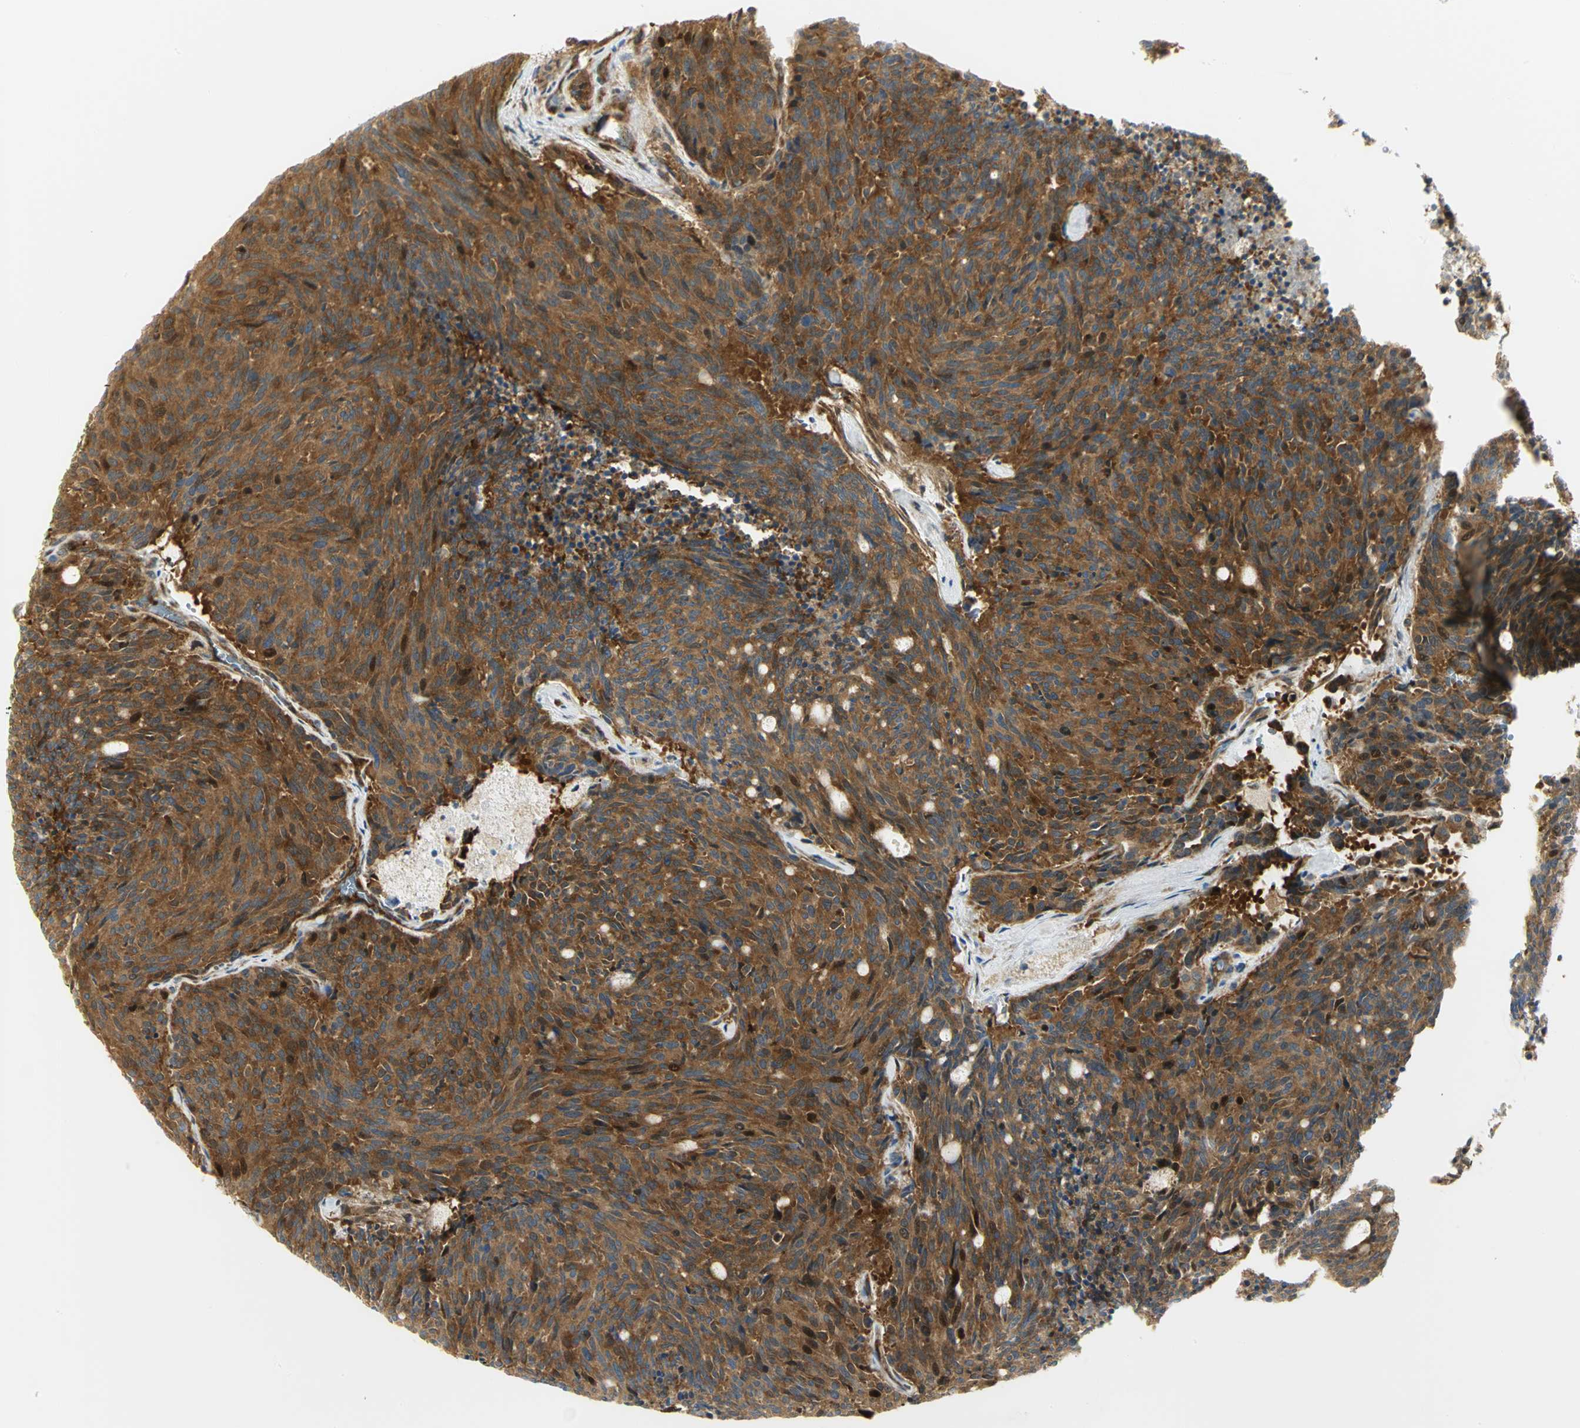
{"staining": {"intensity": "strong", "quantity": ">75%", "location": "cytoplasmic/membranous"}, "tissue": "carcinoid", "cell_type": "Tumor cells", "image_type": "cancer", "snomed": [{"axis": "morphology", "description": "Carcinoid, malignant, NOS"}, {"axis": "topography", "description": "Pancreas"}], "caption": "Carcinoid tissue reveals strong cytoplasmic/membranous positivity in about >75% of tumor cells, visualized by immunohistochemistry. The staining is performed using DAB brown chromogen to label protein expression. The nuclei are counter-stained blue using hematoxylin.", "gene": "EEA1", "patient": {"sex": "female", "age": 54}}